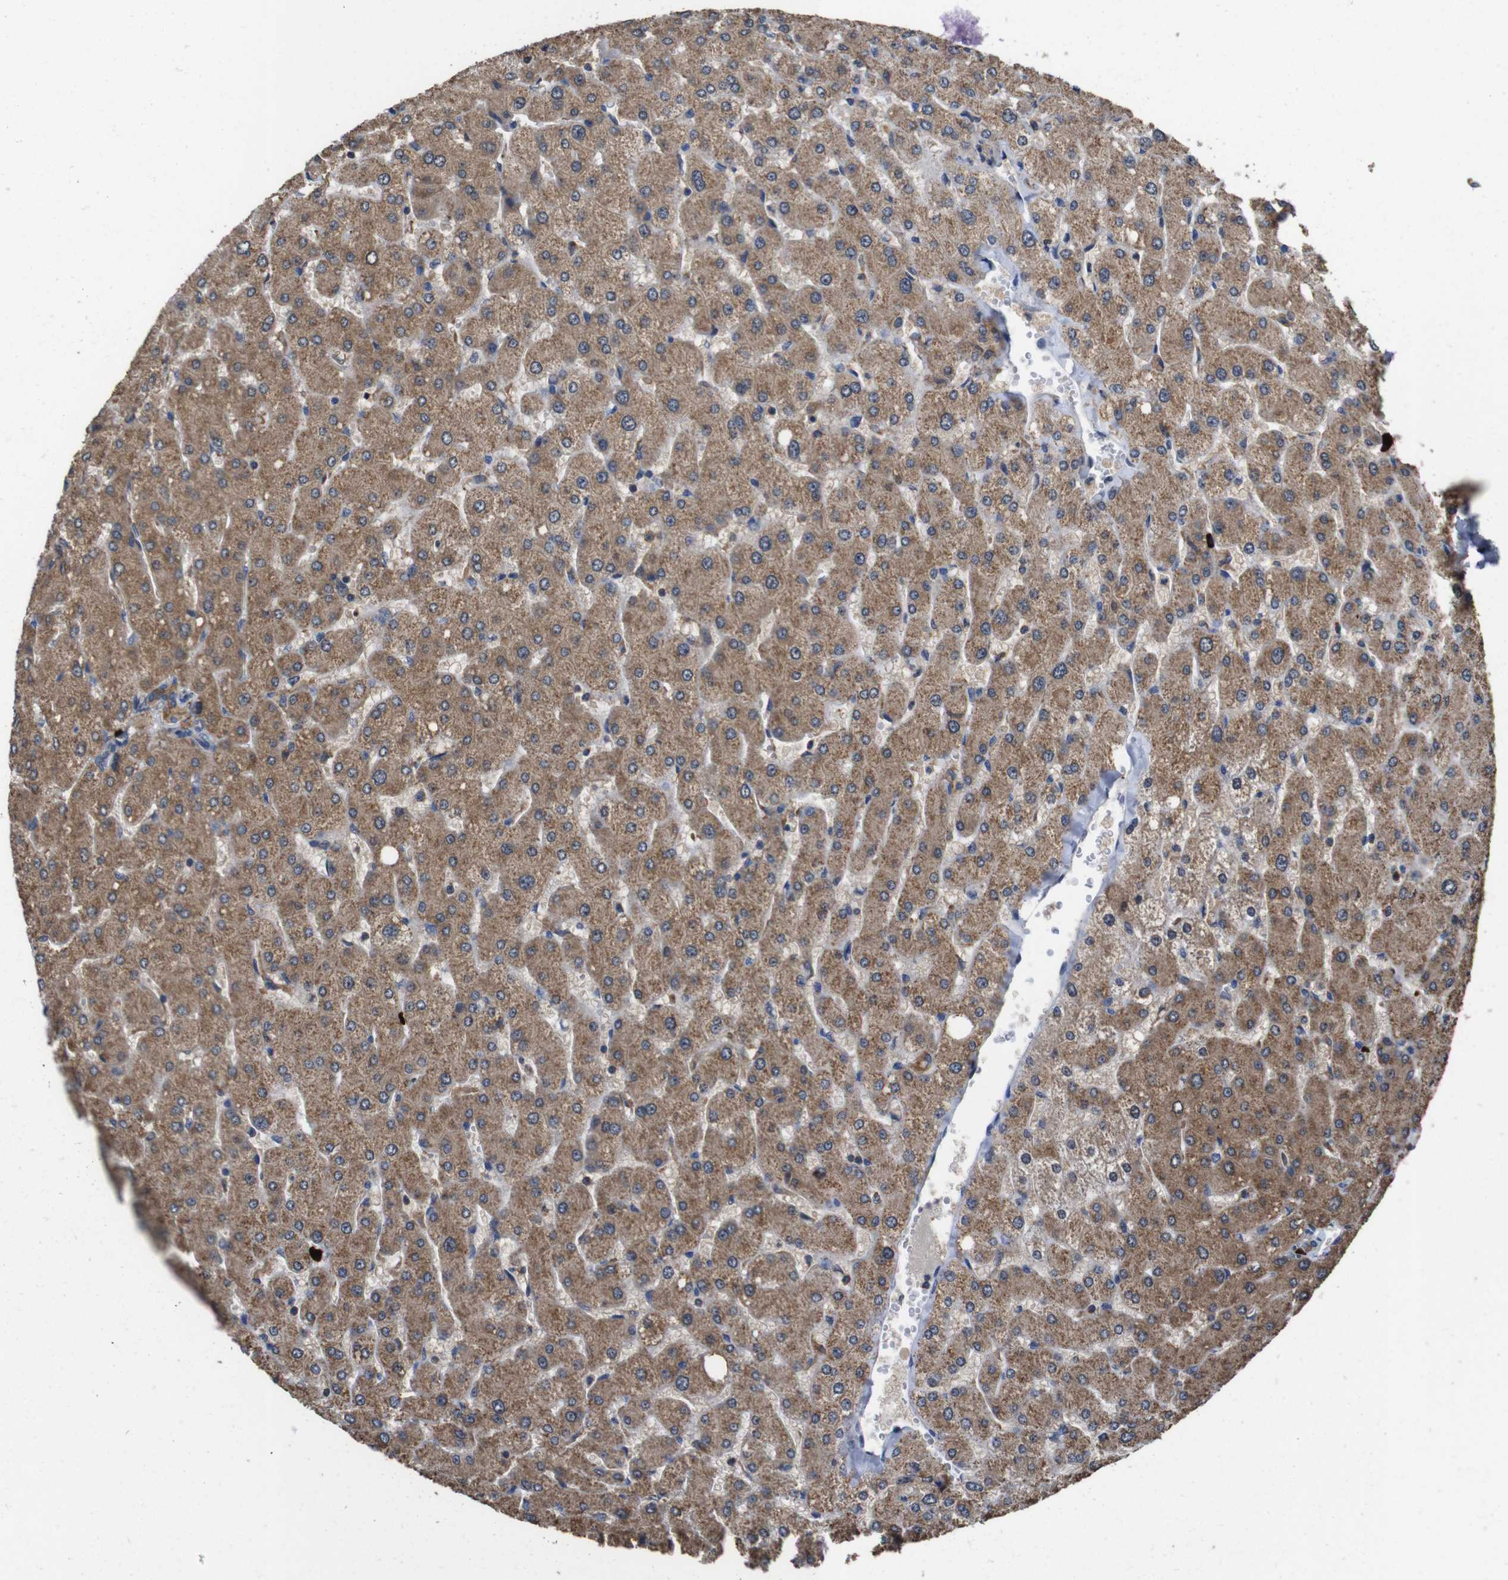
{"staining": {"intensity": "moderate", "quantity": ">75%", "location": "cytoplasmic/membranous"}, "tissue": "liver", "cell_type": "Cholangiocytes", "image_type": "normal", "snomed": [{"axis": "morphology", "description": "Normal tissue, NOS"}, {"axis": "topography", "description": "Liver"}], "caption": "High-power microscopy captured an IHC photomicrograph of unremarkable liver, revealing moderate cytoplasmic/membranous staining in about >75% of cholangiocytes.", "gene": "GLIPR1", "patient": {"sex": "male", "age": 55}}